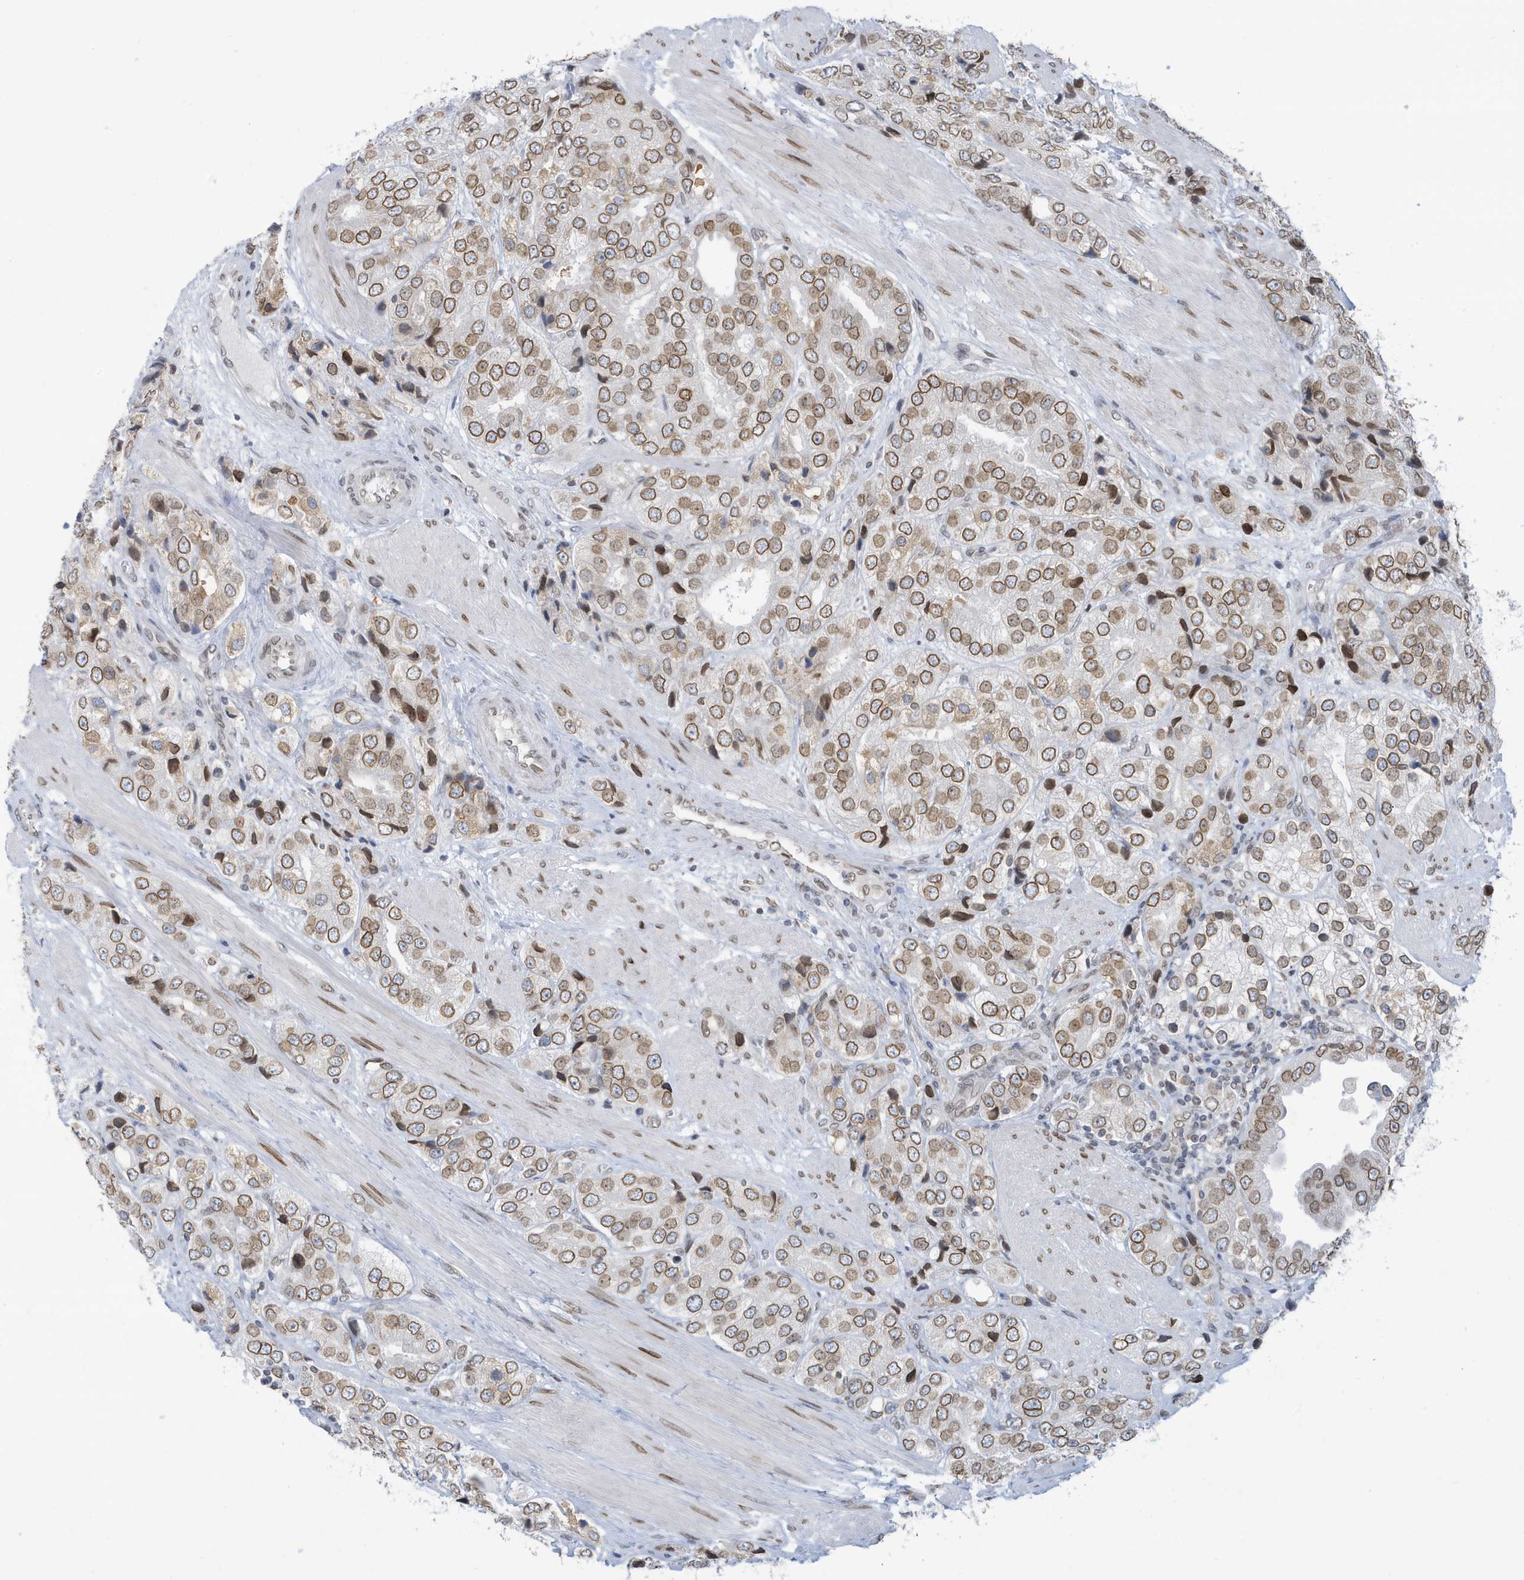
{"staining": {"intensity": "moderate", "quantity": ">75%", "location": "cytoplasmic/membranous,nuclear"}, "tissue": "prostate cancer", "cell_type": "Tumor cells", "image_type": "cancer", "snomed": [{"axis": "morphology", "description": "Adenocarcinoma, High grade"}, {"axis": "topography", "description": "Prostate"}], "caption": "The image shows immunohistochemical staining of prostate cancer (adenocarcinoma (high-grade)). There is moderate cytoplasmic/membranous and nuclear expression is present in about >75% of tumor cells.", "gene": "PCYT1A", "patient": {"sex": "male", "age": 50}}